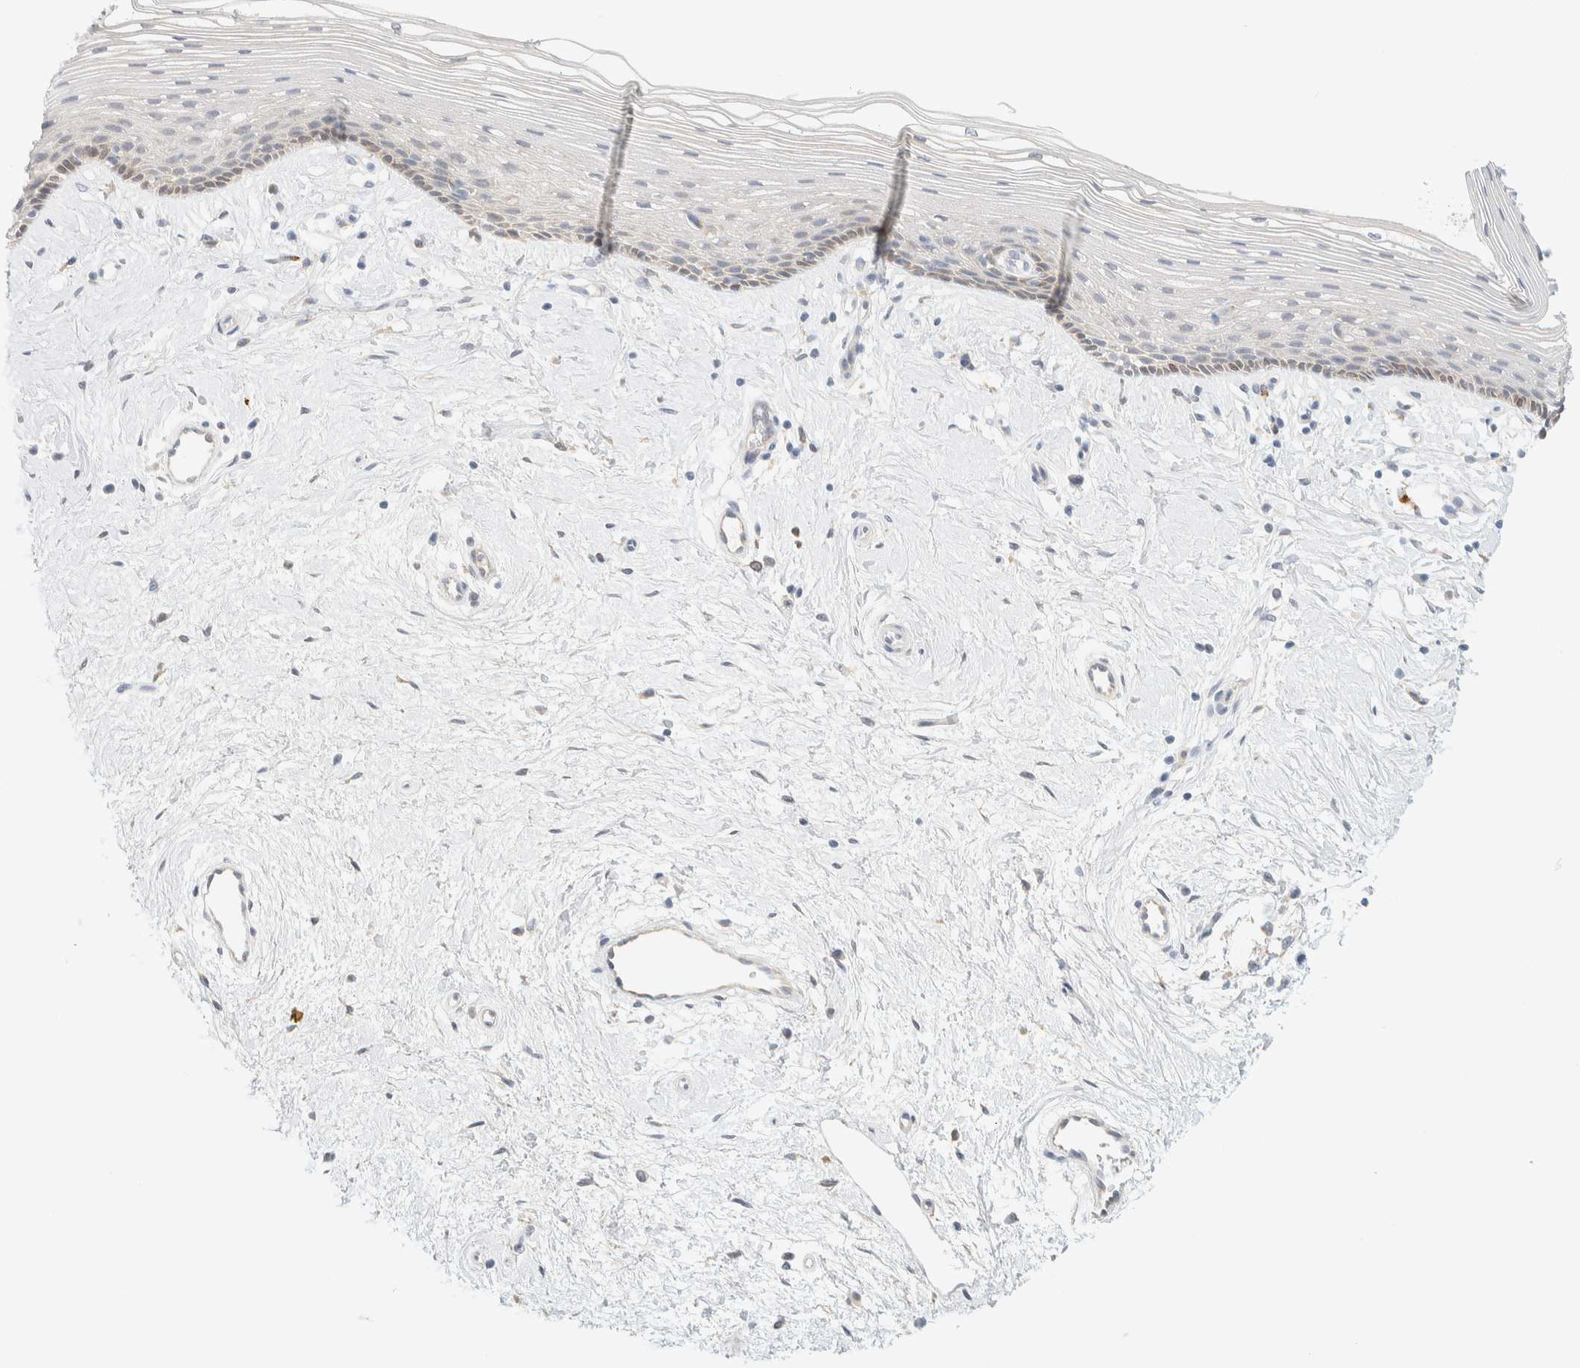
{"staining": {"intensity": "weak", "quantity": "<25%", "location": "cytoplasmic/membranous"}, "tissue": "vagina", "cell_type": "Squamous epithelial cells", "image_type": "normal", "snomed": [{"axis": "morphology", "description": "Normal tissue, NOS"}, {"axis": "topography", "description": "Vagina"}], "caption": "Immunohistochemistry micrograph of unremarkable vagina stained for a protein (brown), which shows no expression in squamous epithelial cells.", "gene": "NT5C", "patient": {"sex": "female", "age": 46}}